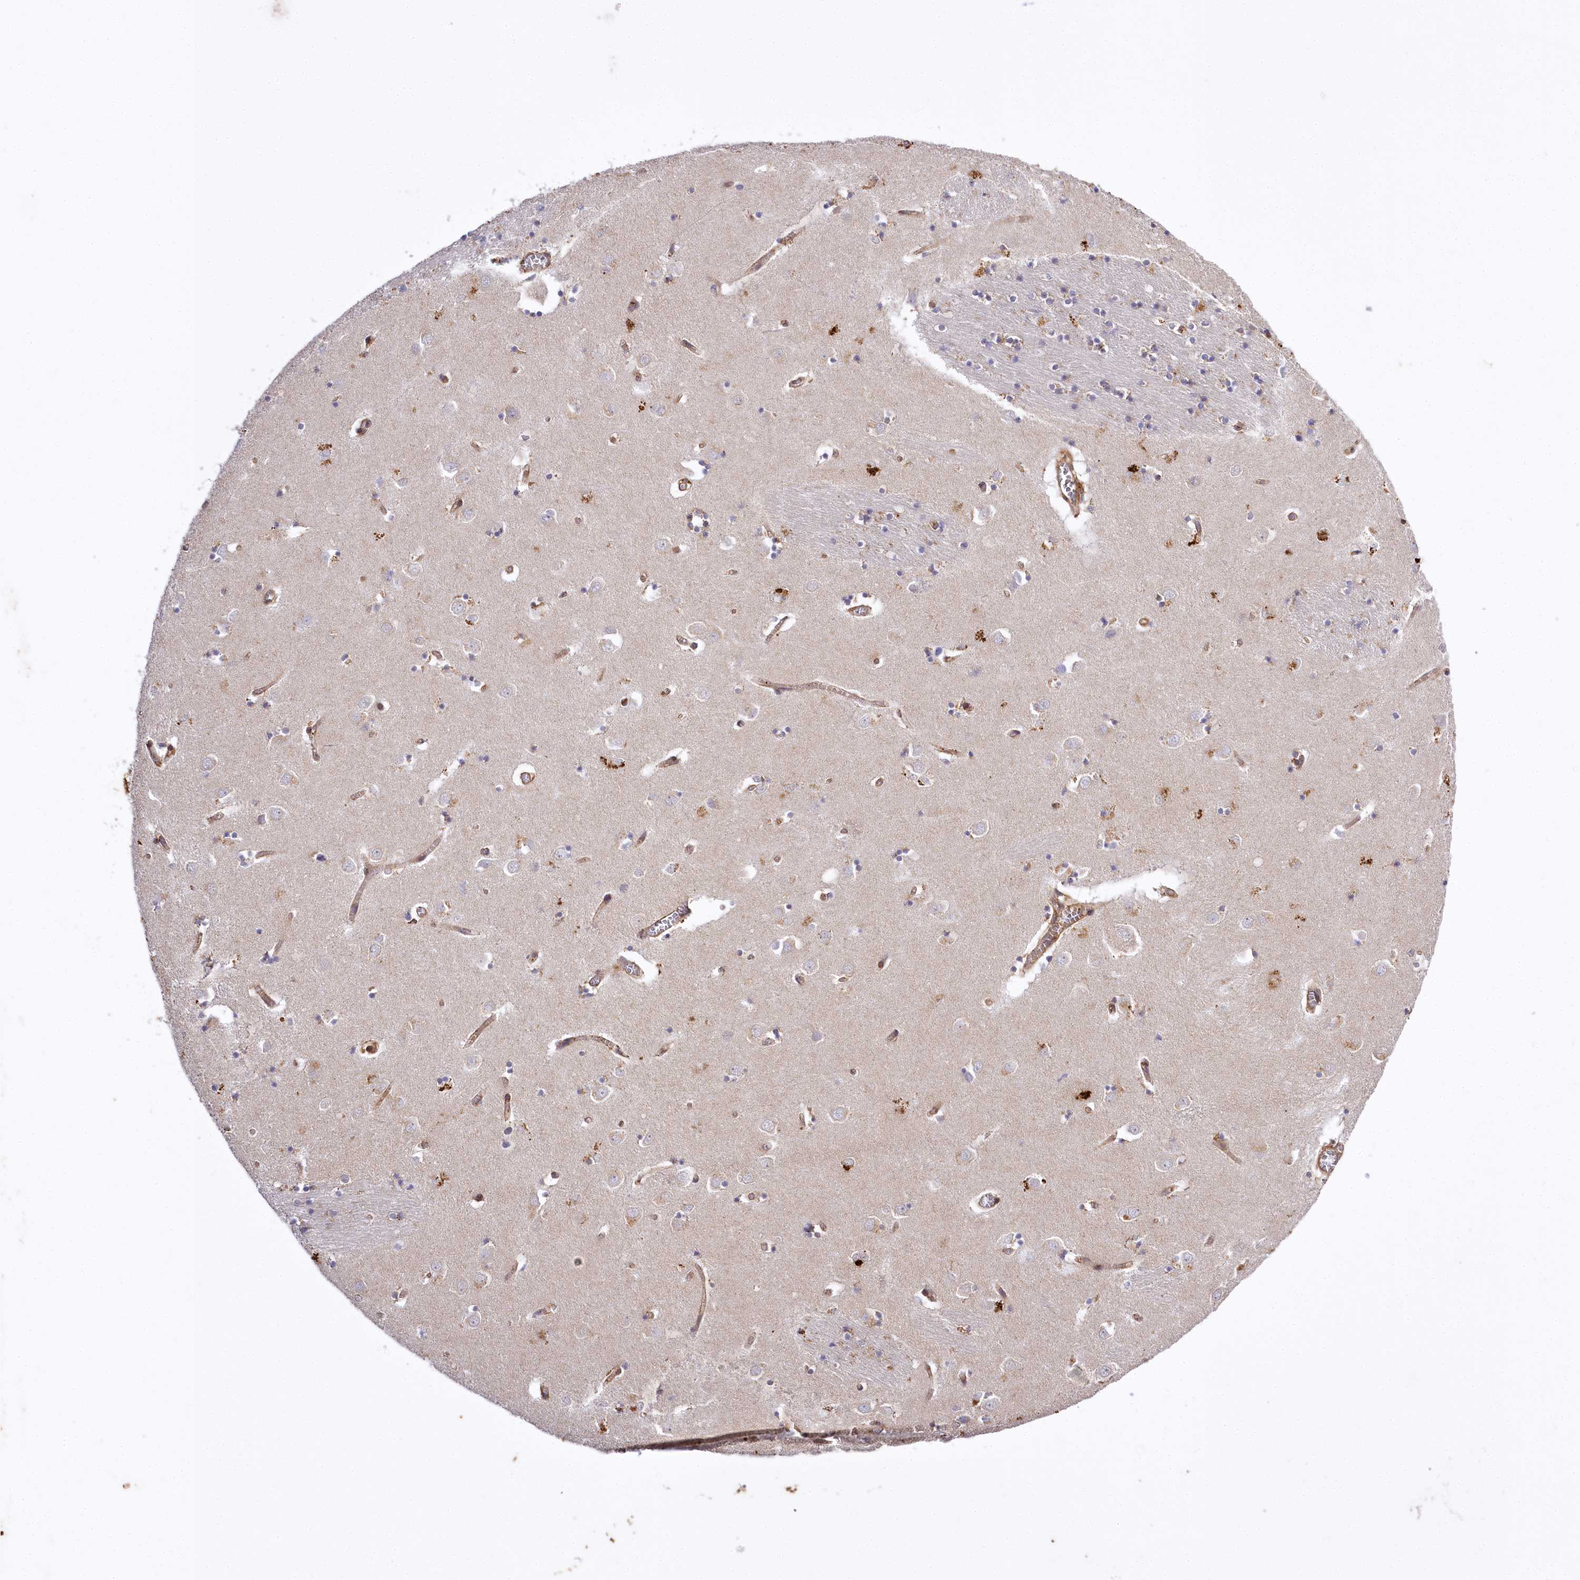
{"staining": {"intensity": "moderate", "quantity": "<25%", "location": "cytoplasmic/membranous"}, "tissue": "caudate", "cell_type": "Glial cells", "image_type": "normal", "snomed": [{"axis": "morphology", "description": "Normal tissue, NOS"}, {"axis": "topography", "description": "Lateral ventricle wall"}], "caption": "An immunohistochemistry (IHC) micrograph of normal tissue is shown. Protein staining in brown labels moderate cytoplasmic/membranous positivity in caudate within glial cells.", "gene": "CARD19", "patient": {"sex": "male", "age": 70}}